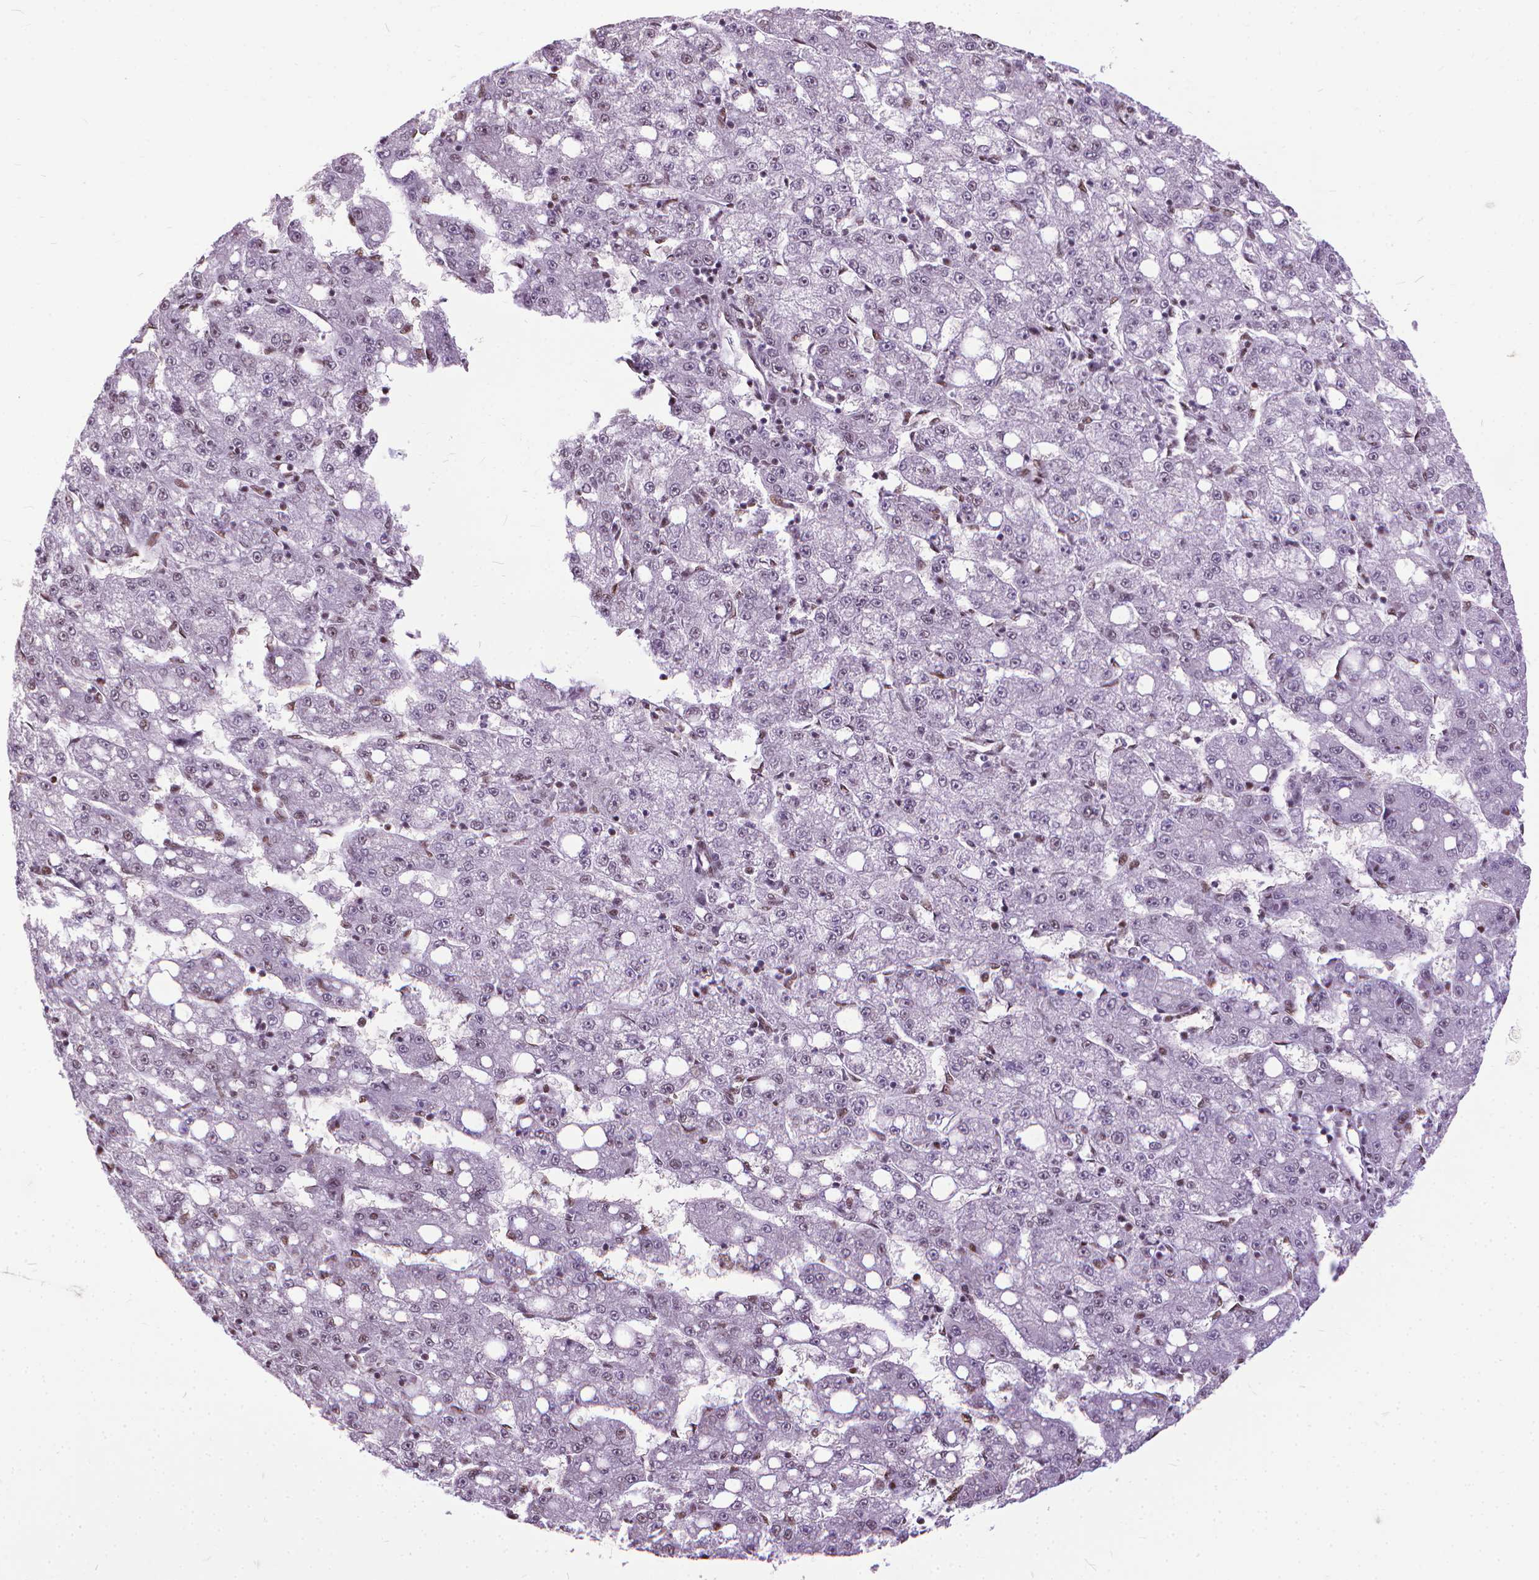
{"staining": {"intensity": "moderate", "quantity": "<25%", "location": "nuclear"}, "tissue": "liver cancer", "cell_type": "Tumor cells", "image_type": "cancer", "snomed": [{"axis": "morphology", "description": "Carcinoma, Hepatocellular, NOS"}, {"axis": "topography", "description": "Liver"}], "caption": "A histopathology image showing moderate nuclear staining in approximately <25% of tumor cells in liver hepatocellular carcinoma, as visualized by brown immunohistochemical staining.", "gene": "AKAP8", "patient": {"sex": "female", "age": 65}}